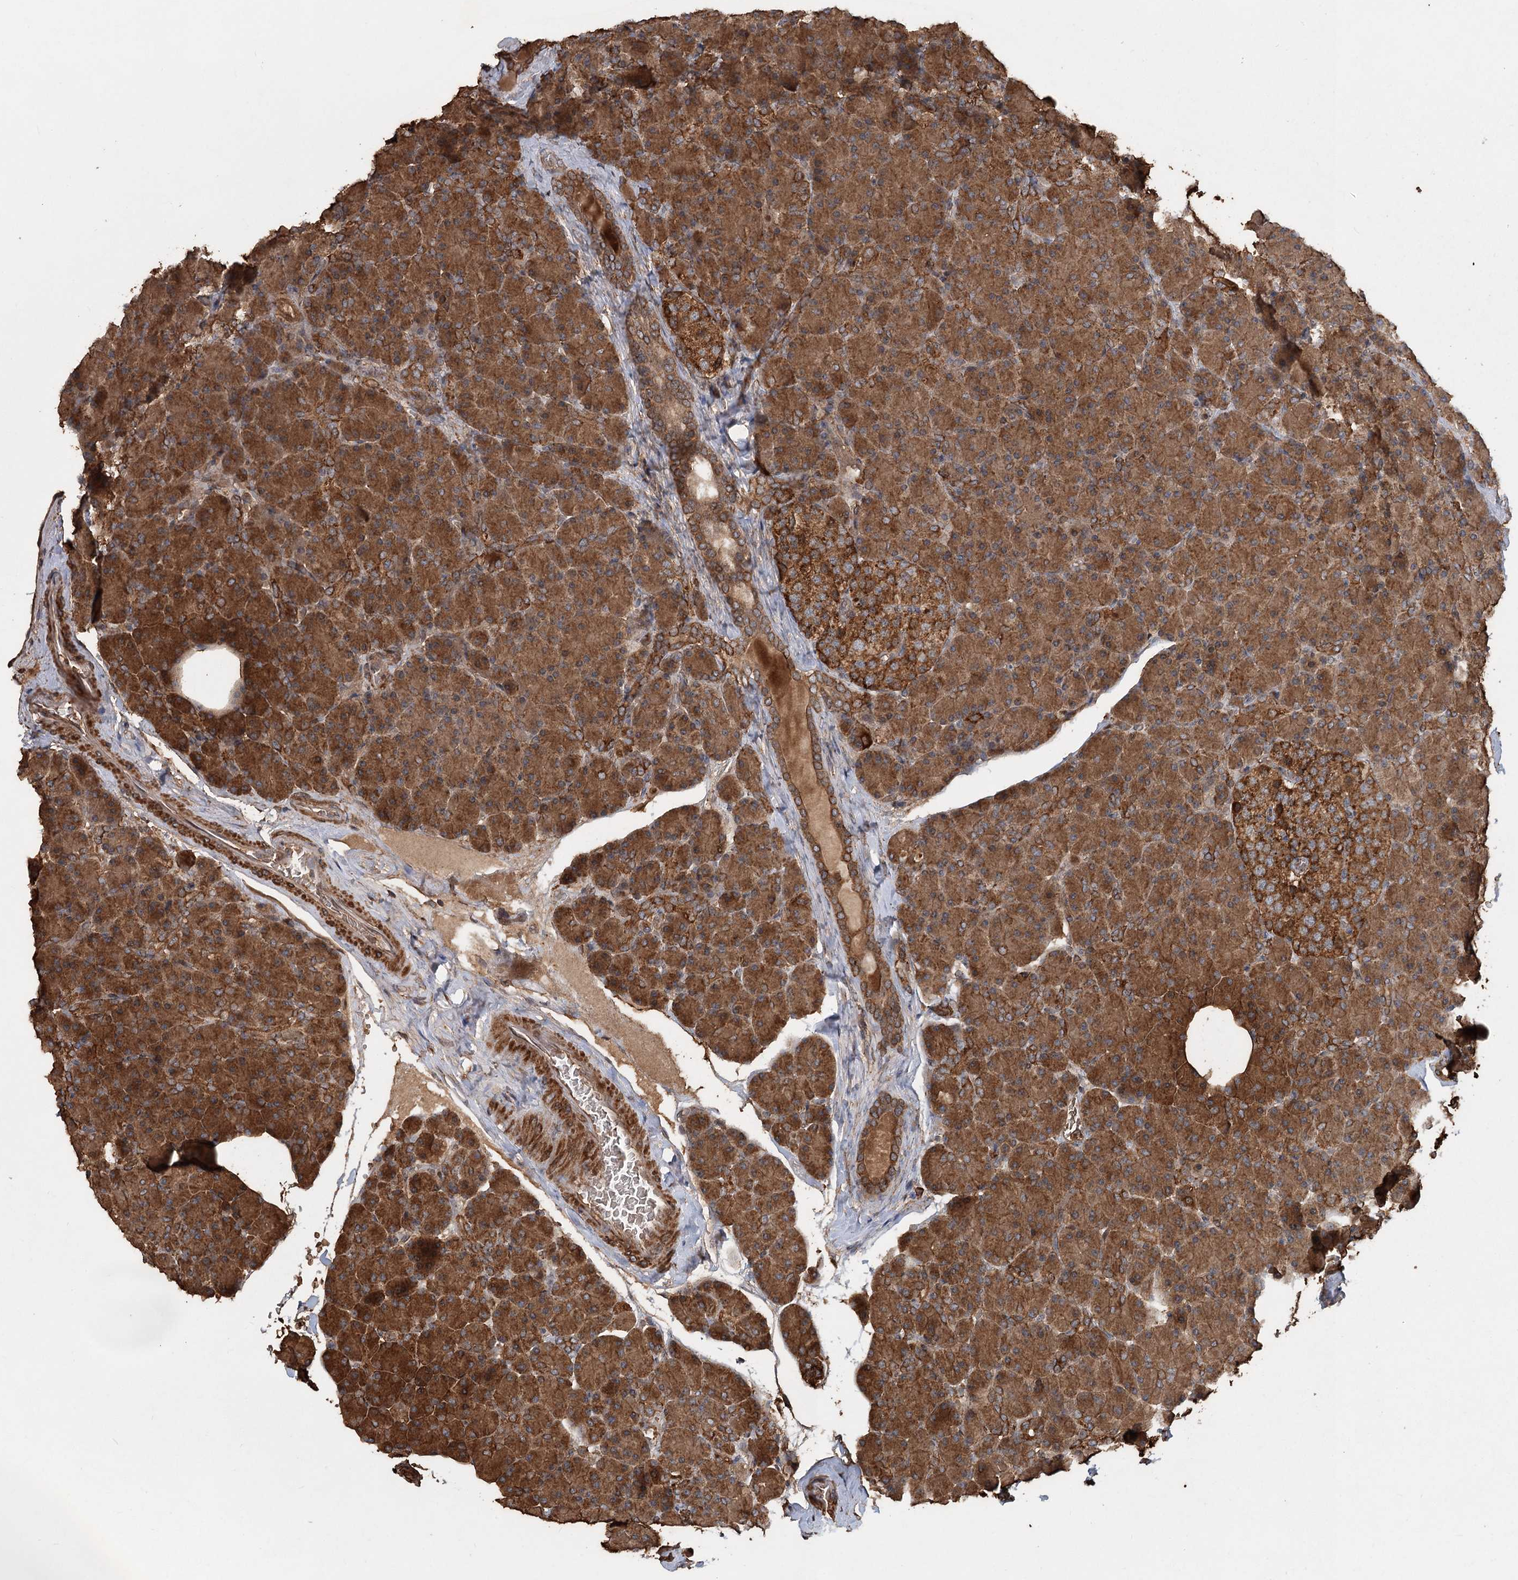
{"staining": {"intensity": "strong", "quantity": ">75%", "location": "cytoplasmic/membranous"}, "tissue": "pancreas", "cell_type": "Exocrine glandular cells", "image_type": "normal", "snomed": [{"axis": "morphology", "description": "Normal tissue, NOS"}, {"axis": "topography", "description": "Pancreas"}], "caption": "A photomicrograph showing strong cytoplasmic/membranous expression in approximately >75% of exocrine glandular cells in normal pancreas, as visualized by brown immunohistochemical staining.", "gene": "PIK3C2A", "patient": {"sex": "female", "age": 43}}